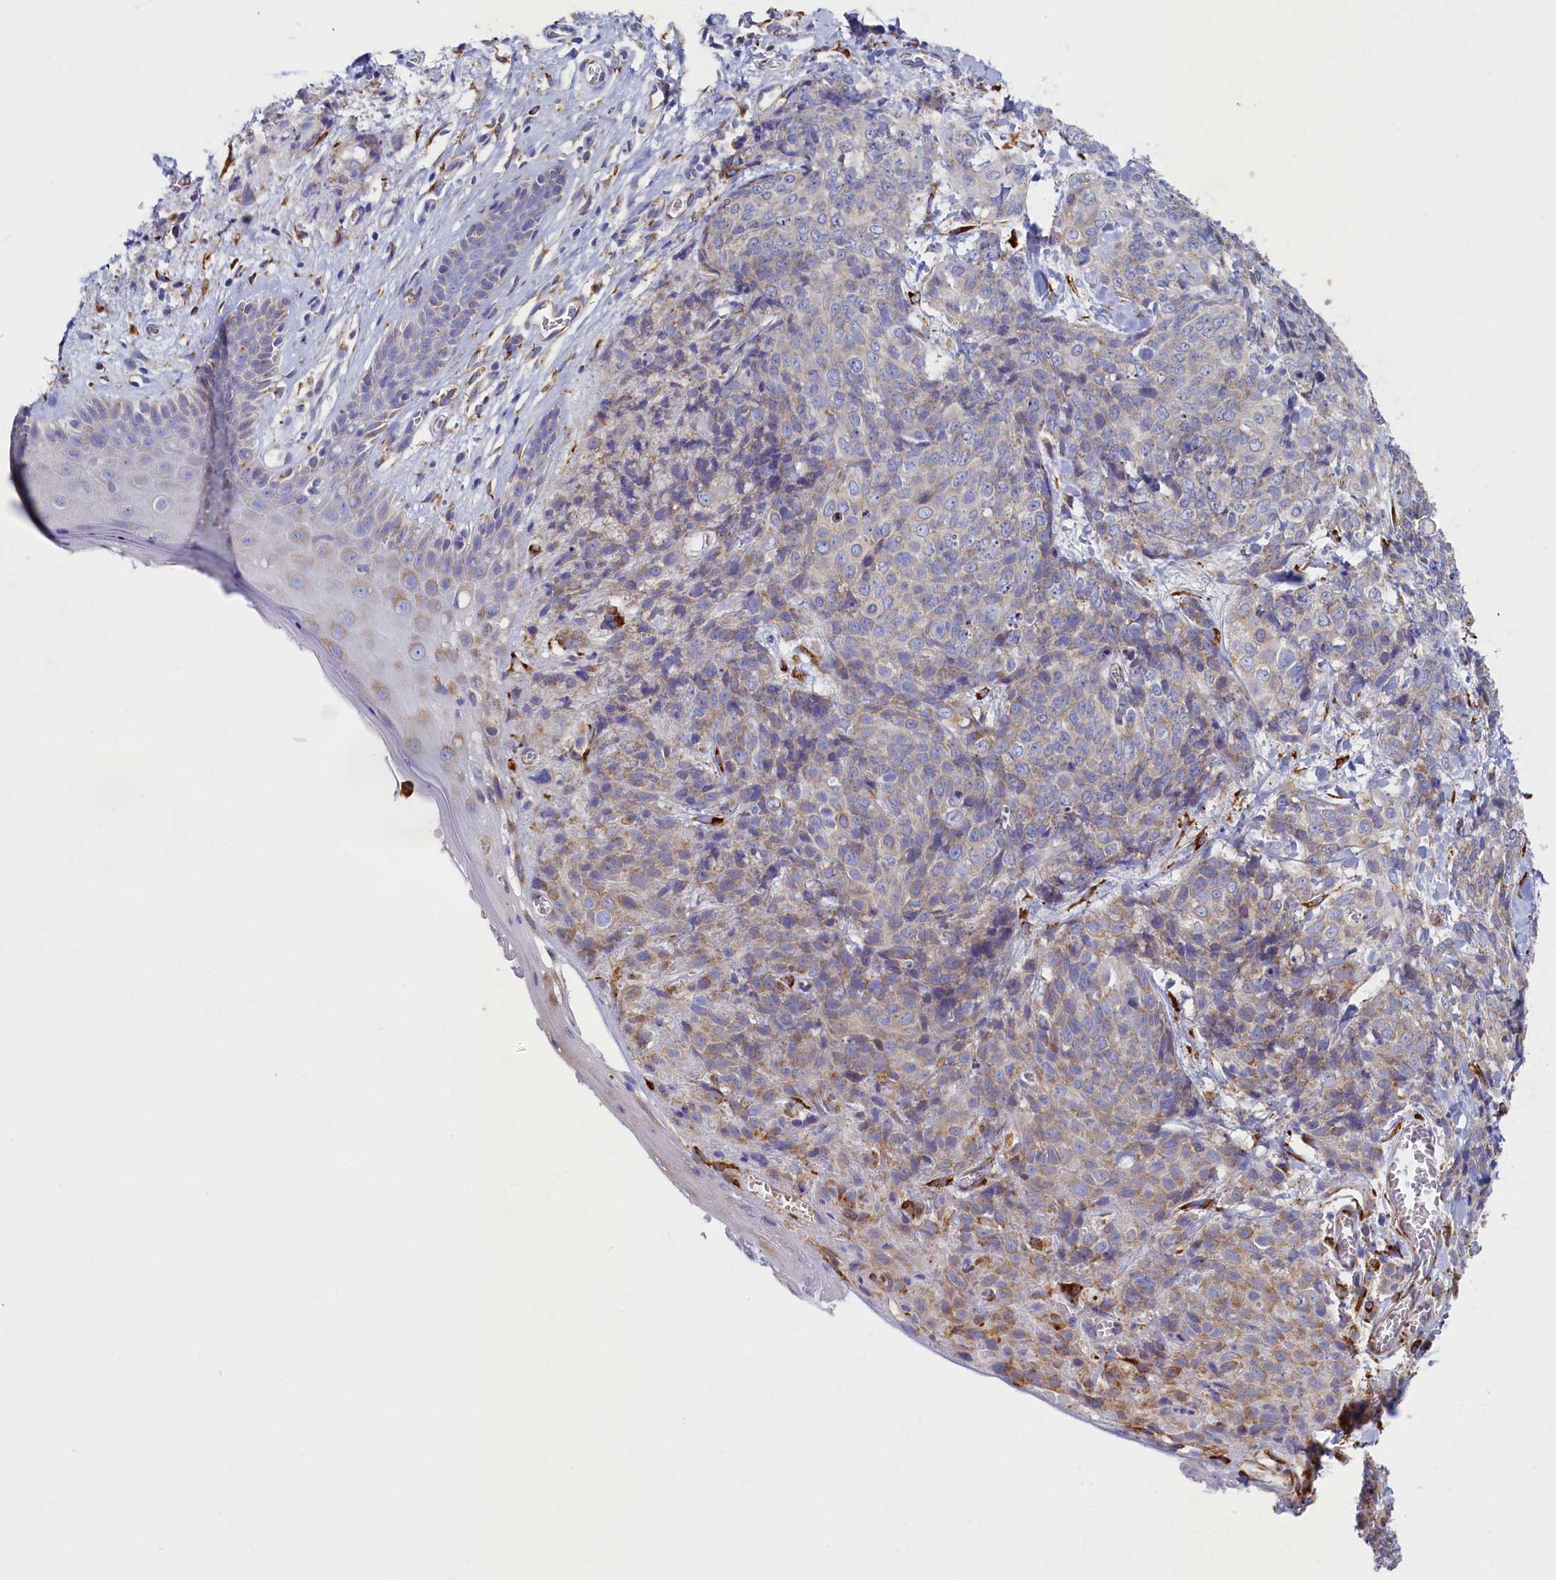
{"staining": {"intensity": "weak", "quantity": ">75%", "location": "cytoplasmic/membranous"}, "tissue": "skin cancer", "cell_type": "Tumor cells", "image_type": "cancer", "snomed": [{"axis": "morphology", "description": "Squamous cell carcinoma, NOS"}, {"axis": "topography", "description": "Skin"}, {"axis": "topography", "description": "Vulva"}], "caption": "Protein analysis of skin squamous cell carcinoma tissue reveals weak cytoplasmic/membranous positivity in approximately >75% of tumor cells.", "gene": "TMEM18", "patient": {"sex": "female", "age": 85}}